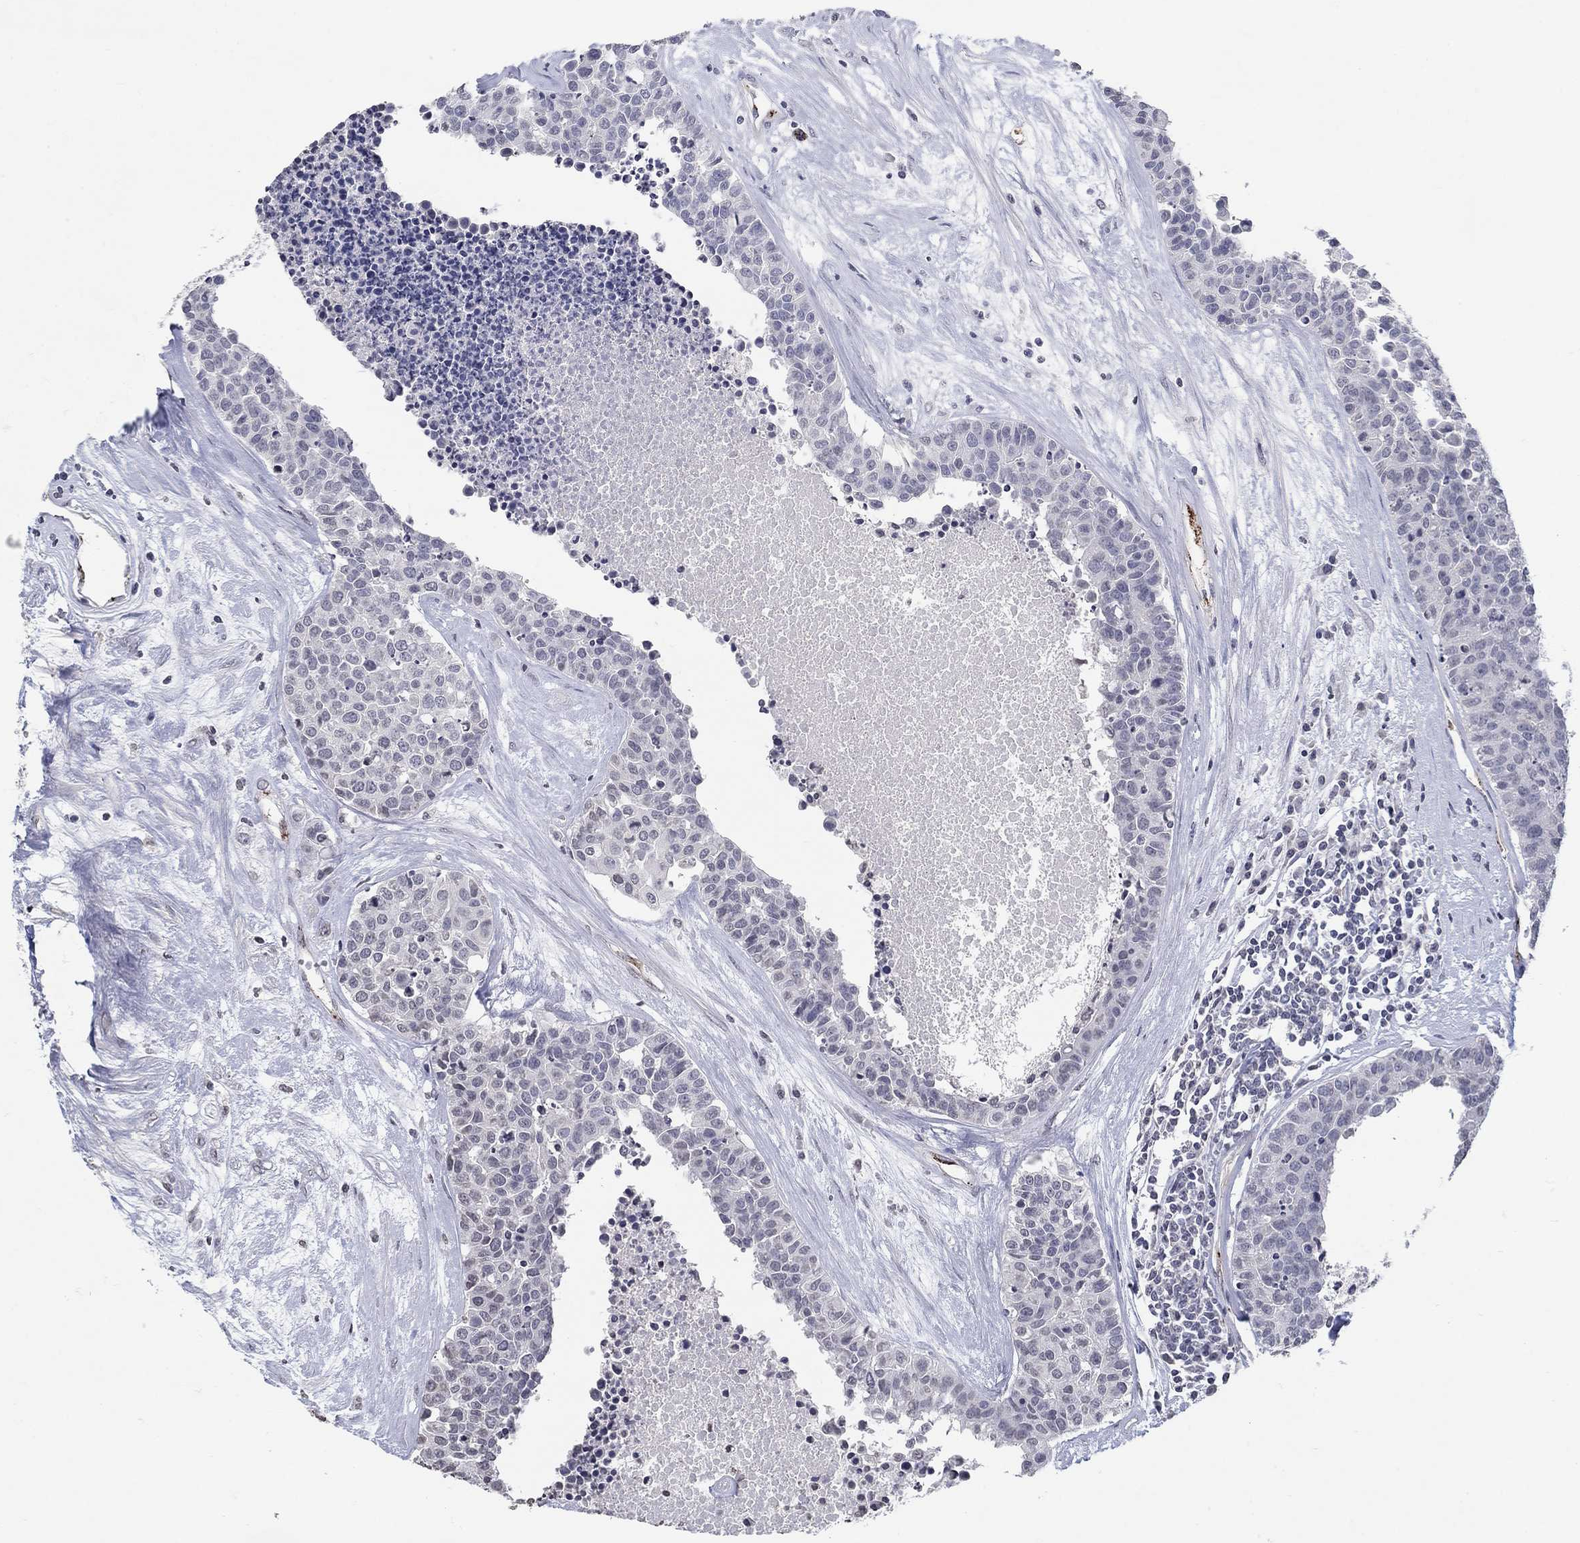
{"staining": {"intensity": "negative", "quantity": "none", "location": "none"}, "tissue": "carcinoid", "cell_type": "Tumor cells", "image_type": "cancer", "snomed": [{"axis": "morphology", "description": "Carcinoid, malignant, NOS"}, {"axis": "topography", "description": "Colon"}], "caption": "Immunohistochemistry histopathology image of carcinoid (malignant) stained for a protein (brown), which exhibits no positivity in tumor cells.", "gene": "TINAG", "patient": {"sex": "male", "age": 81}}